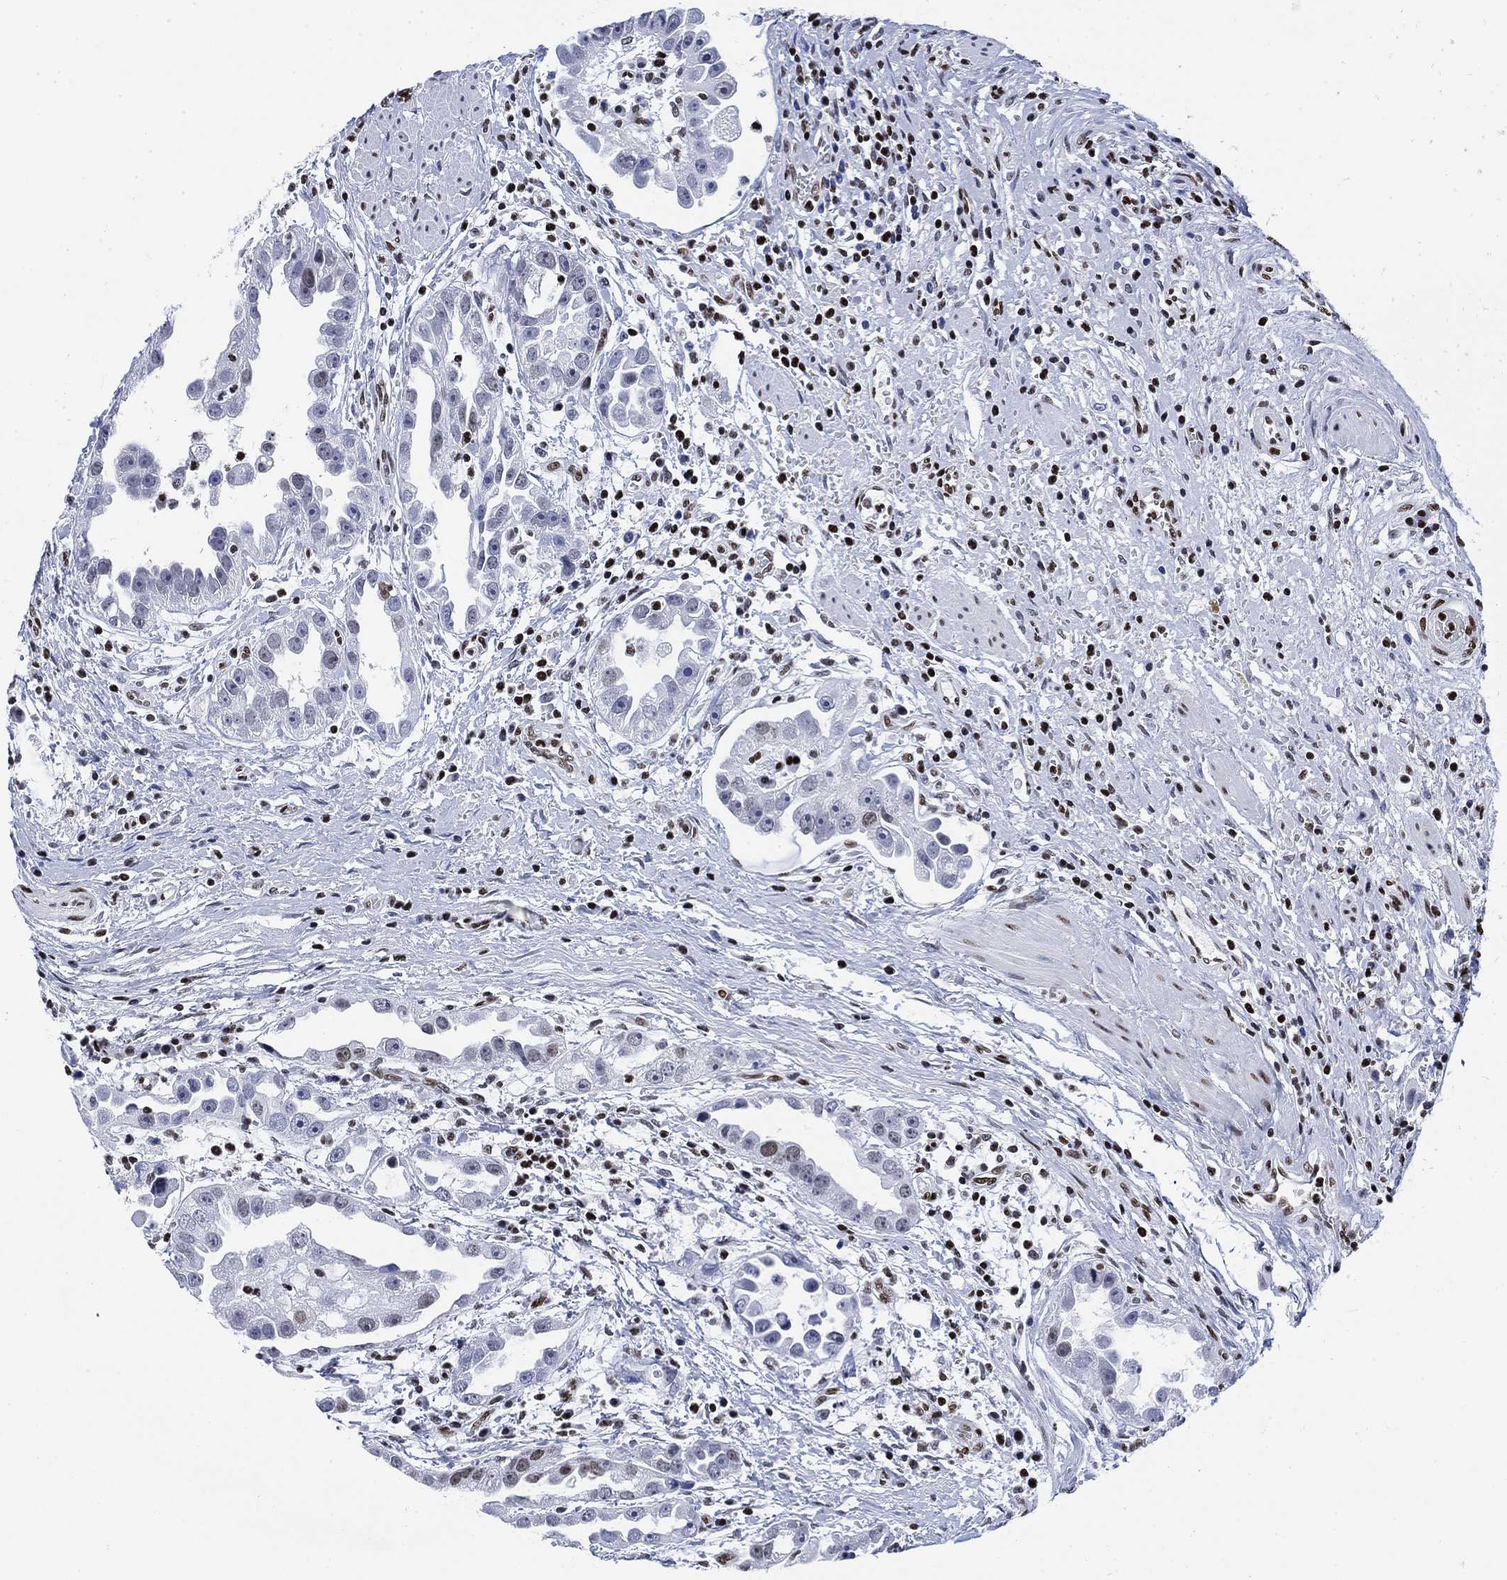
{"staining": {"intensity": "negative", "quantity": "none", "location": "none"}, "tissue": "urothelial cancer", "cell_type": "Tumor cells", "image_type": "cancer", "snomed": [{"axis": "morphology", "description": "Urothelial carcinoma, High grade"}, {"axis": "topography", "description": "Urinary bladder"}], "caption": "Tumor cells are negative for protein expression in human urothelial cancer.", "gene": "H1-10", "patient": {"sex": "female", "age": 41}}